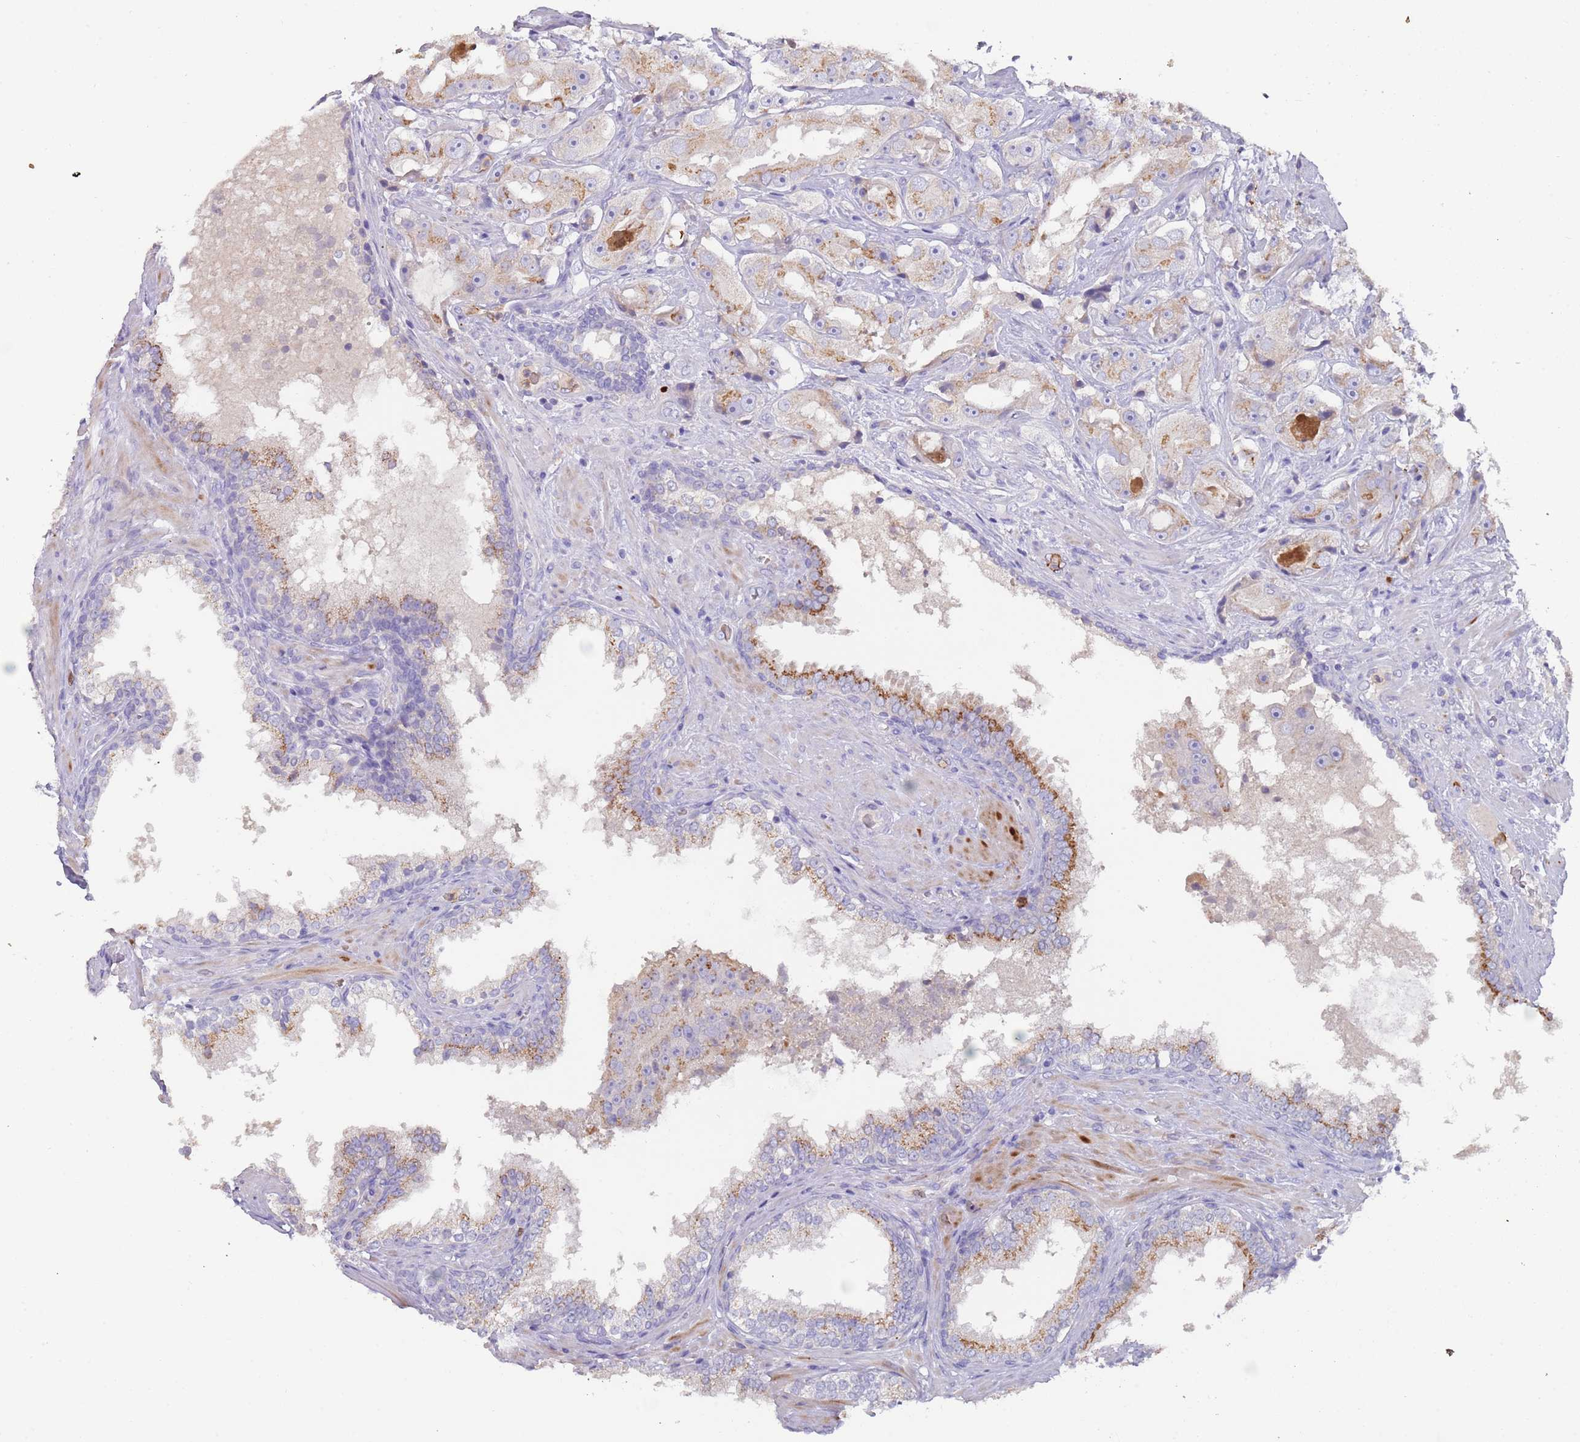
{"staining": {"intensity": "moderate", "quantity": "<25%", "location": "cytoplasmic/membranous"}, "tissue": "prostate cancer", "cell_type": "Tumor cells", "image_type": "cancer", "snomed": [{"axis": "morphology", "description": "Adenocarcinoma, High grade"}, {"axis": "topography", "description": "Prostate"}], "caption": "High-grade adenocarcinoma (prostate) was stained to show a protein in brown. There is low levels of moderate cytoplasmic/membranous expression in about <25% of tumor cells. The staining was performed using DAB (3,3'-diaminobenzidine) to visualize the protein expression in brown, while the nuclei were stained in blue with hematoxylin (Magnification: 20x).", "gene": "TMEM251", "patient": {"sex": "male", "age": 73}}